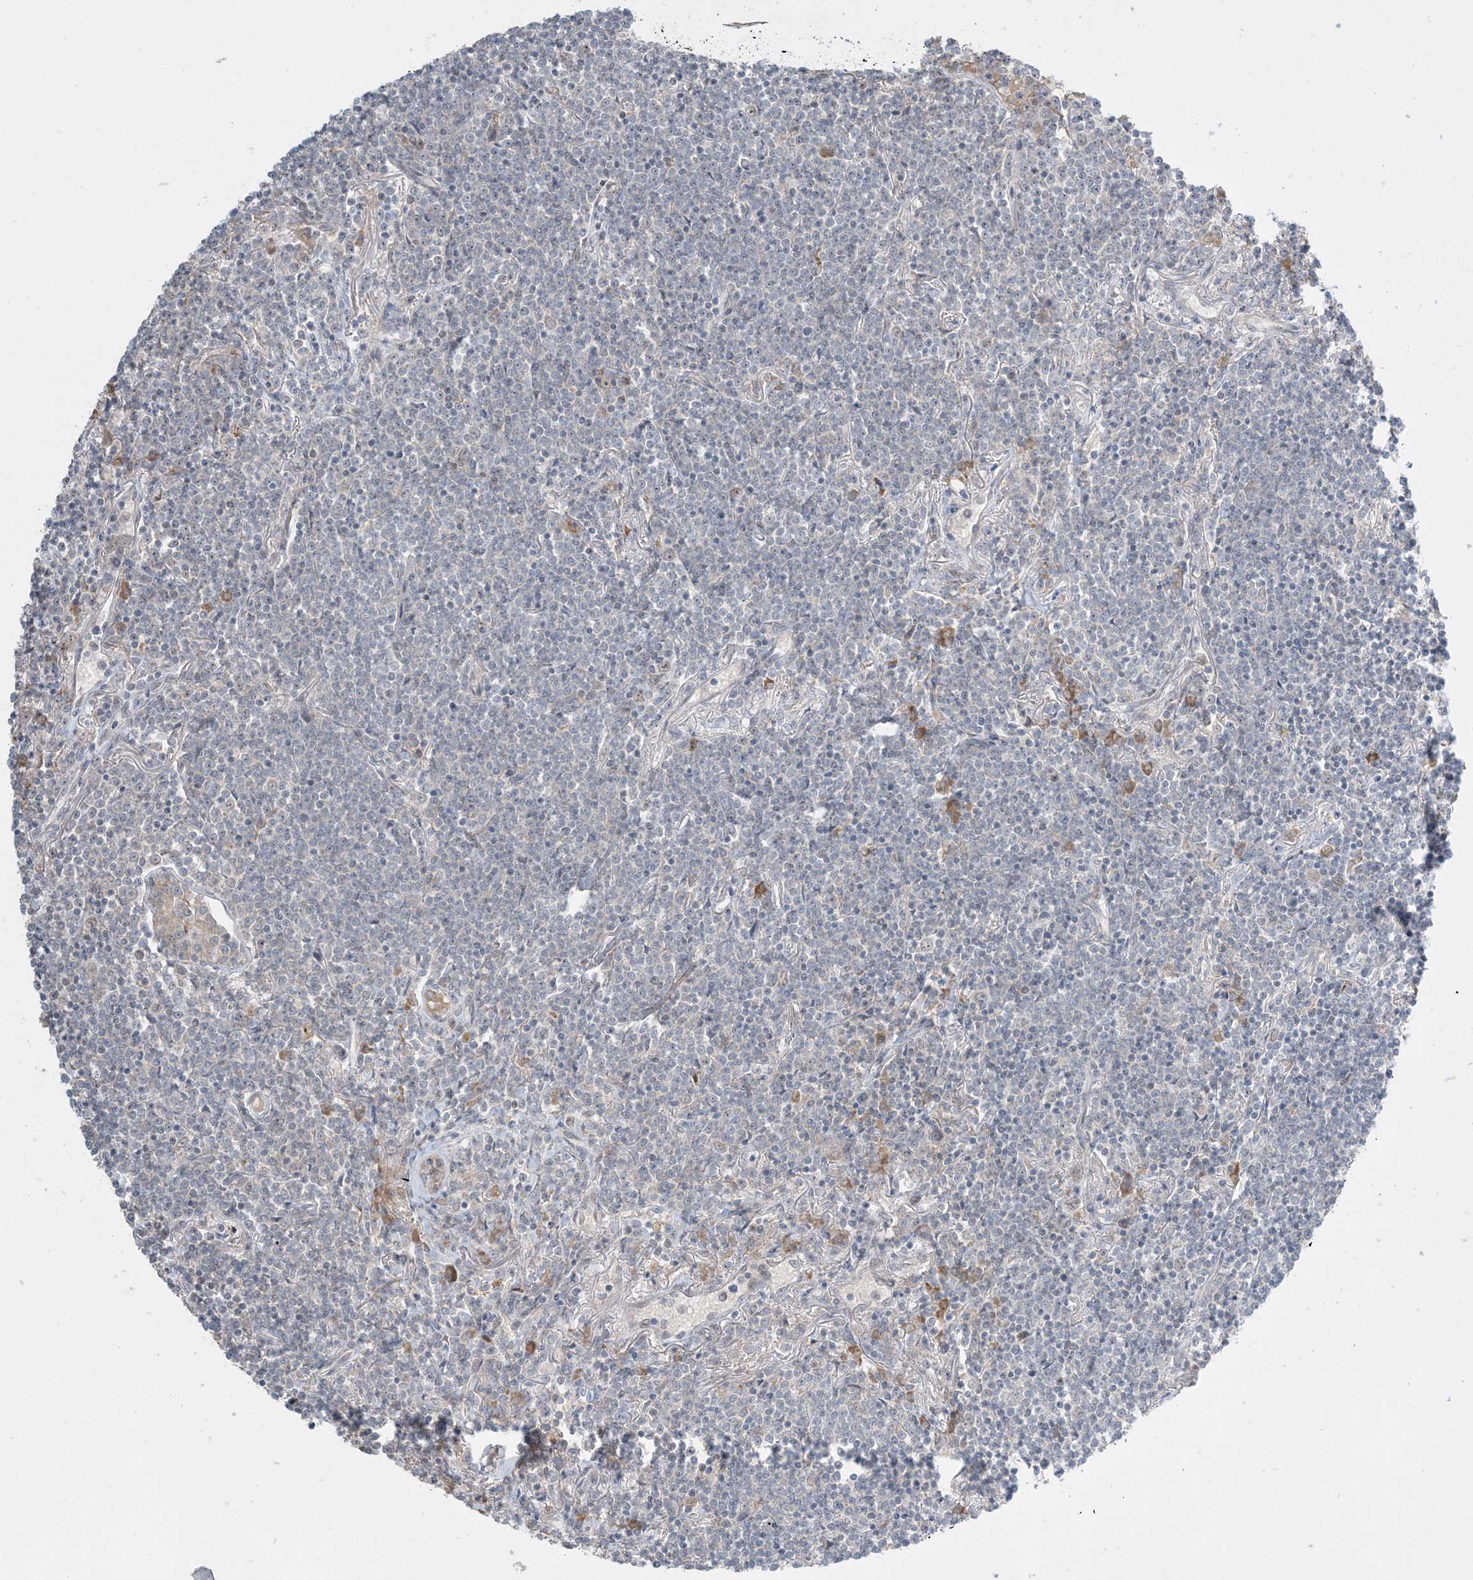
{"staining": {"intensity": "negative", "quantity": "none", "location": "none"}, "tissue": "lymphoma", "cell_type": "Tumor cells", "image_type": "cancer", "snomed": [{"axis": "morphology", "description": "Malignant lymphoma, non-Hodgkin's type, Low grade"}, {"axis": "topography", "description": "Lung"}], "caption": "High power microscopy micrograph of an immunohistochemistry (IHC) histopathology image of lymphoma, revealing no significant expression in tumor cells. (DAB immunohistochemistry with hematoxylin counter stain).", "gene": "MMGT1", "patient": {"sex": "female", "age": 71}}